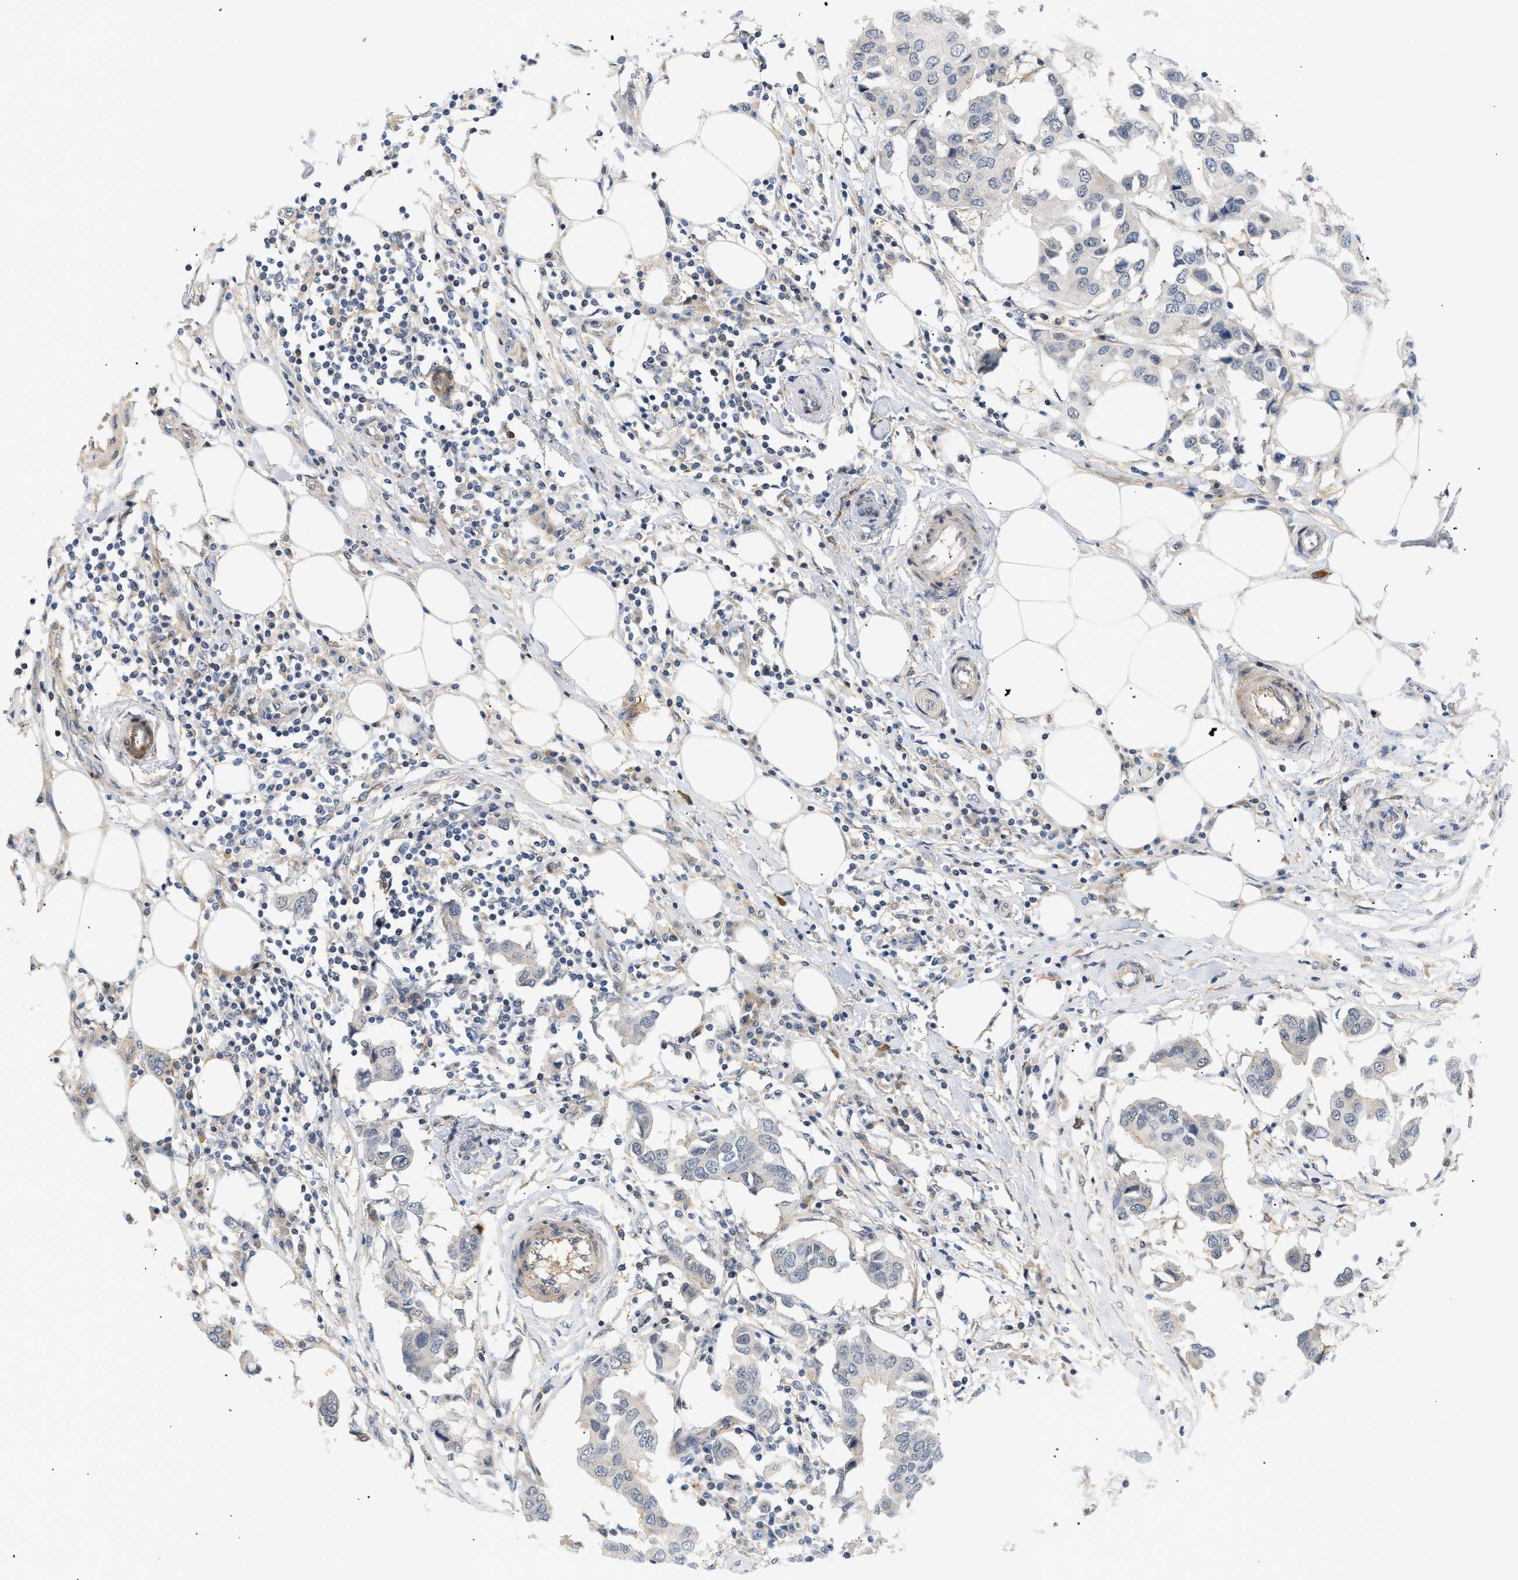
{"staining": {"intensity": "negative", "quantity": "none", "location": "none"}, "tissue": "breast cancer", "cell_type": "Tumor cells", "image_type": "cancer", "snomed": [{"axis": "morphology", "description": "Duct carcinoma"}, {"axis": "topography", "description": "Breast"}], "caption": "High power microscopy photomicrograph of an immunohistochemistry (IHC) image of breast cancer (invasive ductal carcinoma), revealing no significant expression in tumor cells.", "gene": "CORO2B", "patient": {"sex": "female", "age": 80}}